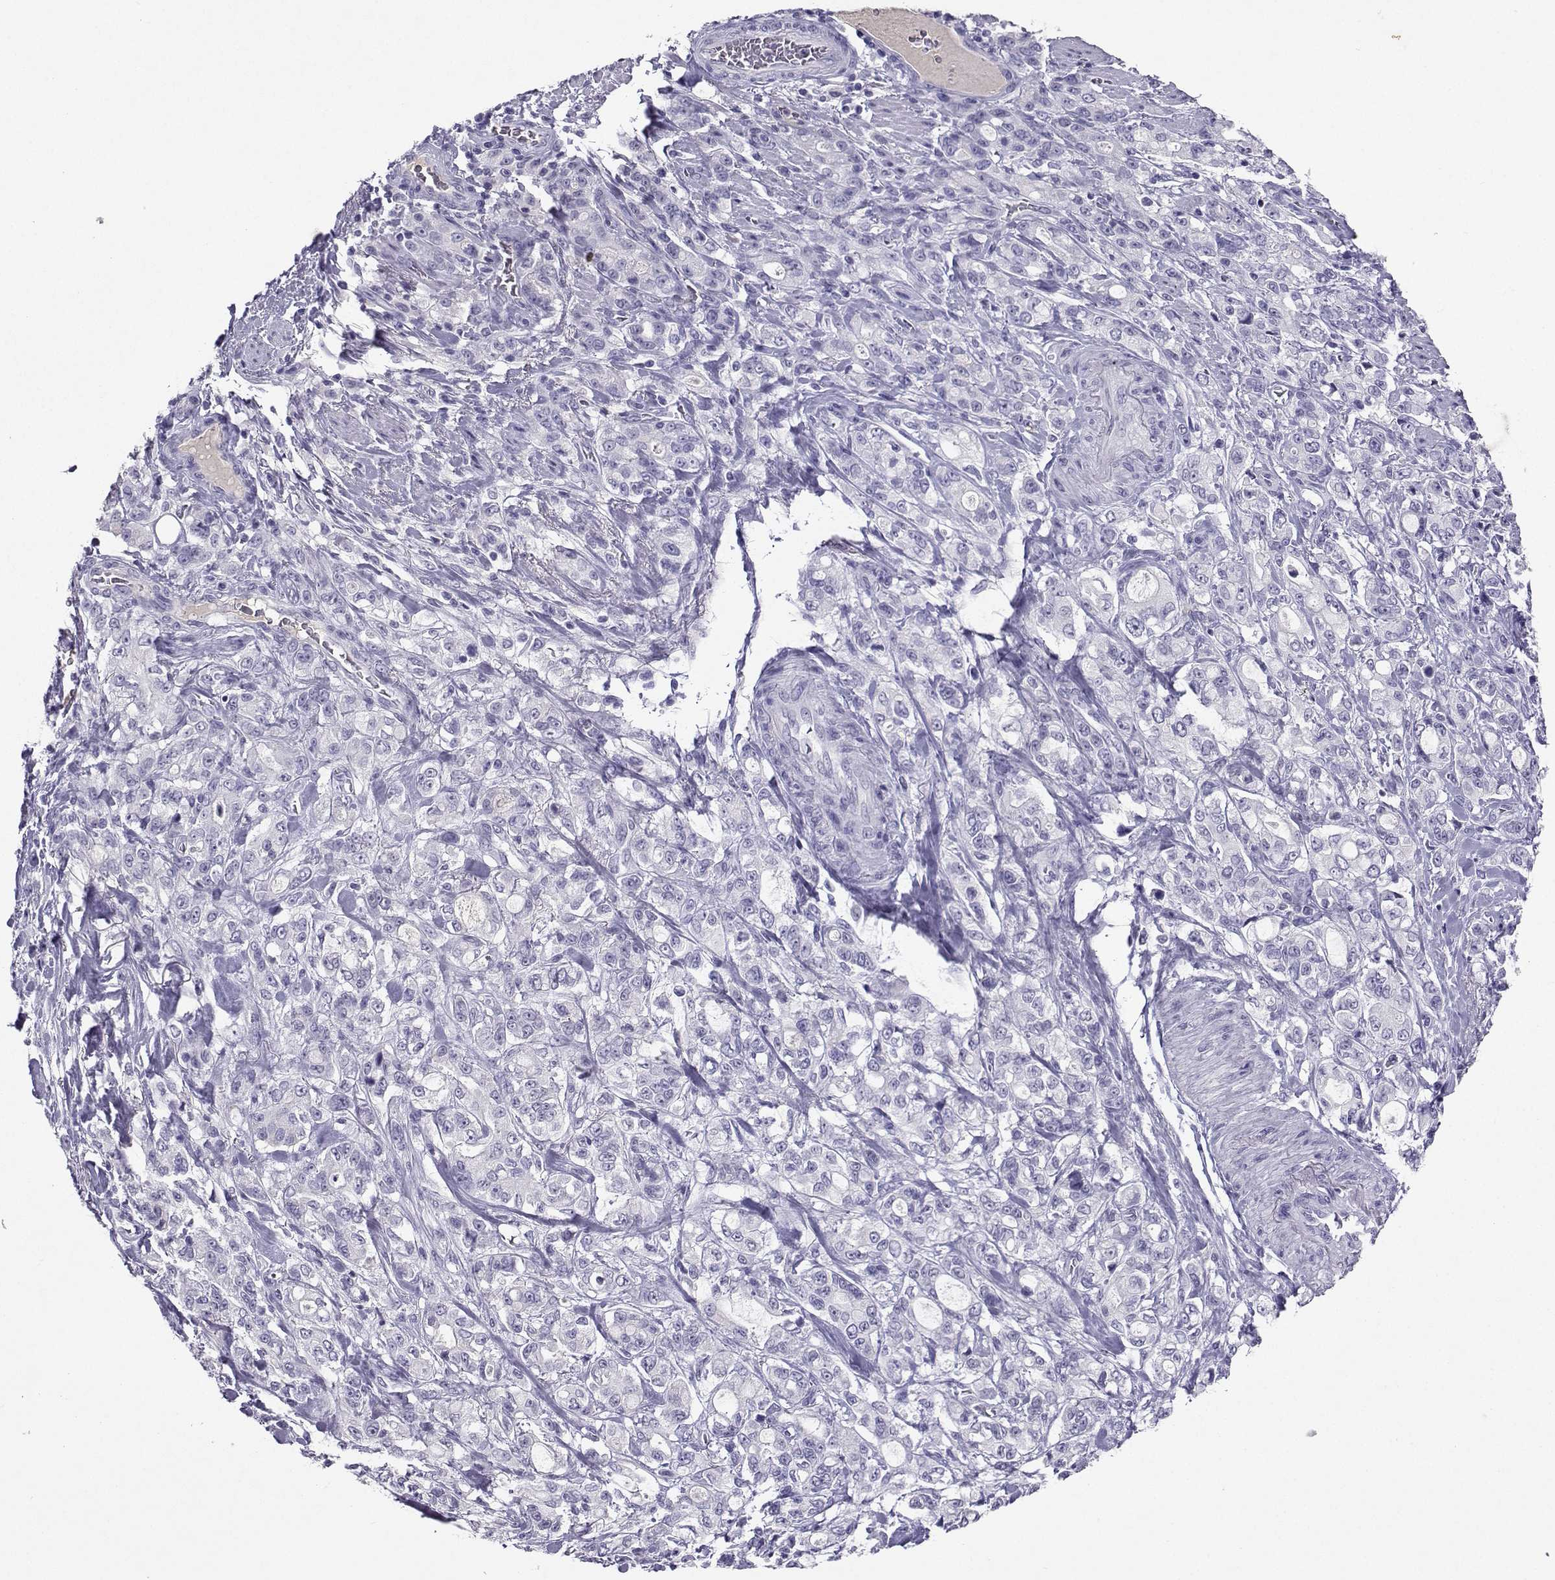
{"staining": {"intensity": "negative", "quantity": "none", "location": "none"}, "tissue": "stomach cancer", "cell_type": "Tumor cells", "image_type": "cancer", "snomed": [{"axis": "morphology", "description": "Adenocarcinoma, NOS"}, {"axis": "topography", "description": "Stomach"}], "caption": "Human stomach cancer (adenocarcinoma) stained for a protein using immunohistochemistry shows no staining in tumor cells.", "gene": "GRIK4", "patient": {"sex": "male", "age": 63}}